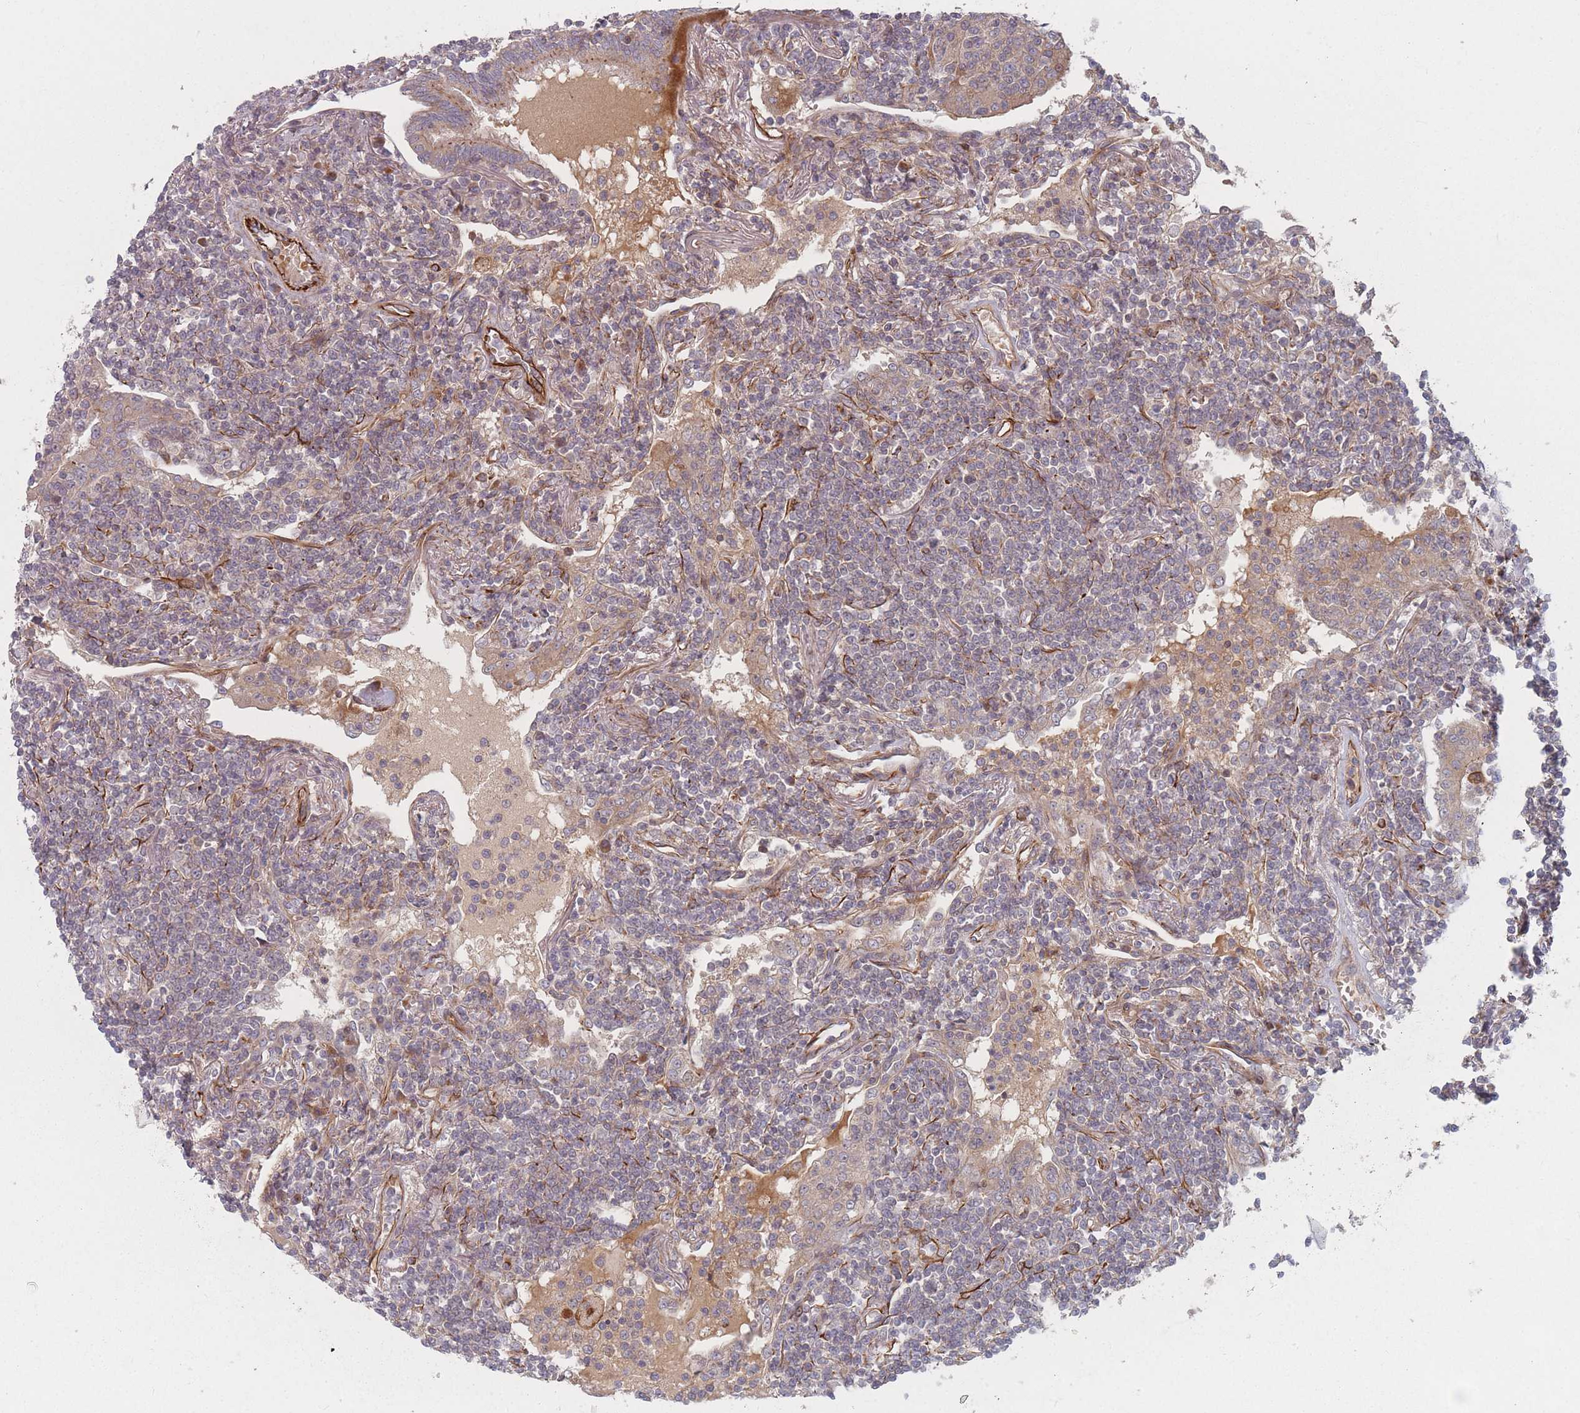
{"staining": {"intensity": "weak", "quantity": "<25%", "location": "cytoplasmic/membranous"}, "tissue": "lymphoma", "cell_type": "Tumor cells", "image_type": "cancer", "snomed": [{"axis": "morphology", "description": "Malignant lymphoma, non-Hodgkin's type, Low grade"}, {"axis": "topography", "description": "Lymph node"}], "caption": "The micrograph reveals no significant staining in tumor cells of lymphoma.", "gene": "EEF1AKMT2", "patient": {"sex": "female", "age": 67}}